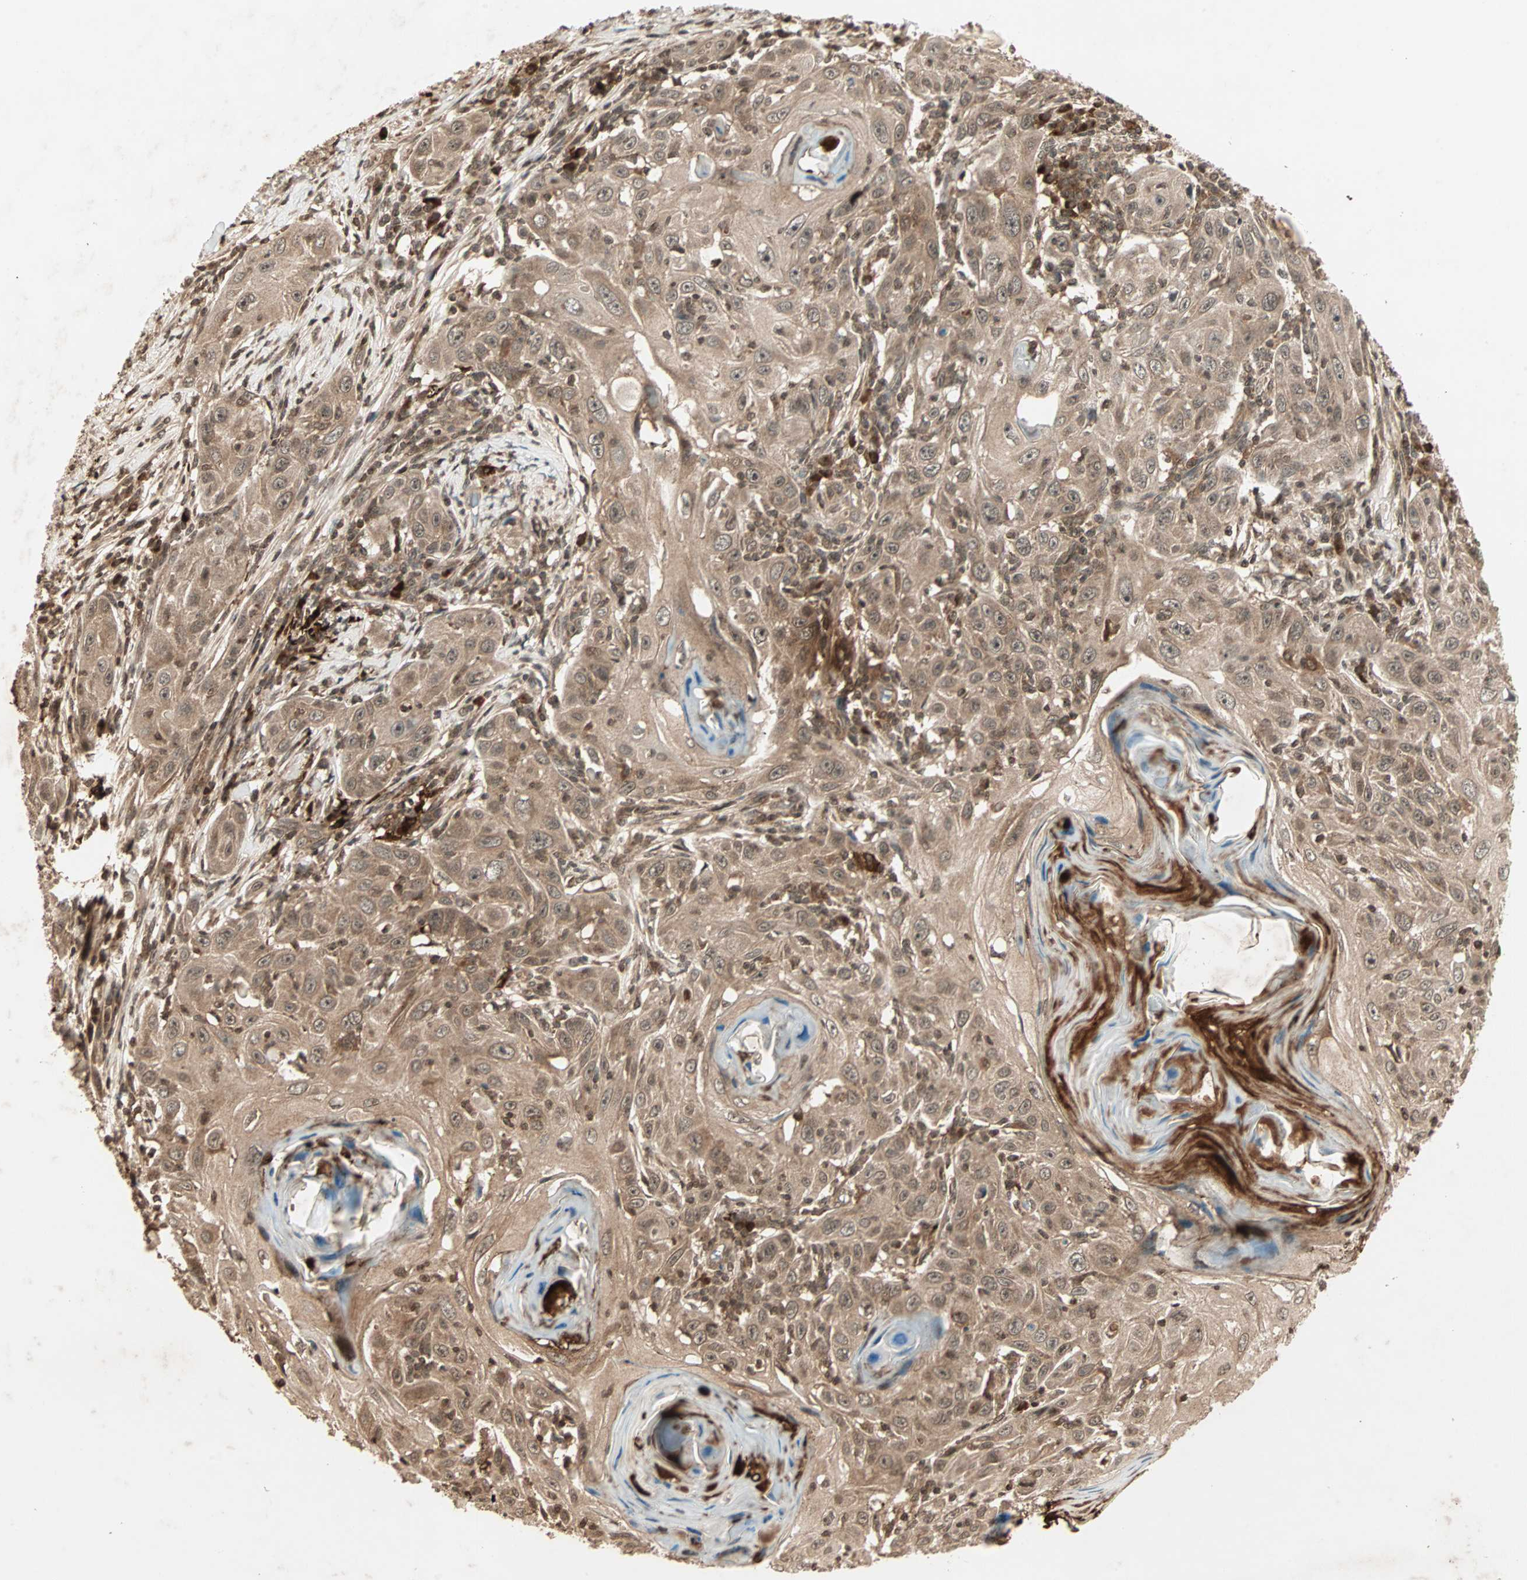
{"staining": {"intensity": "moderate", "quantity": ">75%", "location": "cytoplasmic/membranous"}, "tissue": "skin cancer", "cell_type": "Tumor cells", "image_type": "cancer", "snomed": [{"axis": "morphology", "description": "Squamous cell carcinoma, NOS"}, {"axis": "topography", "description": "Skin"}], "caption": "Brown immunohistochemical staining in skin squamous cell carcinoma reveals moderate cytoplasmic/membranous expression in about >75% of tumor cells.", "gene": "RFFL", "patient": {"sex": "female", "age": 88}}